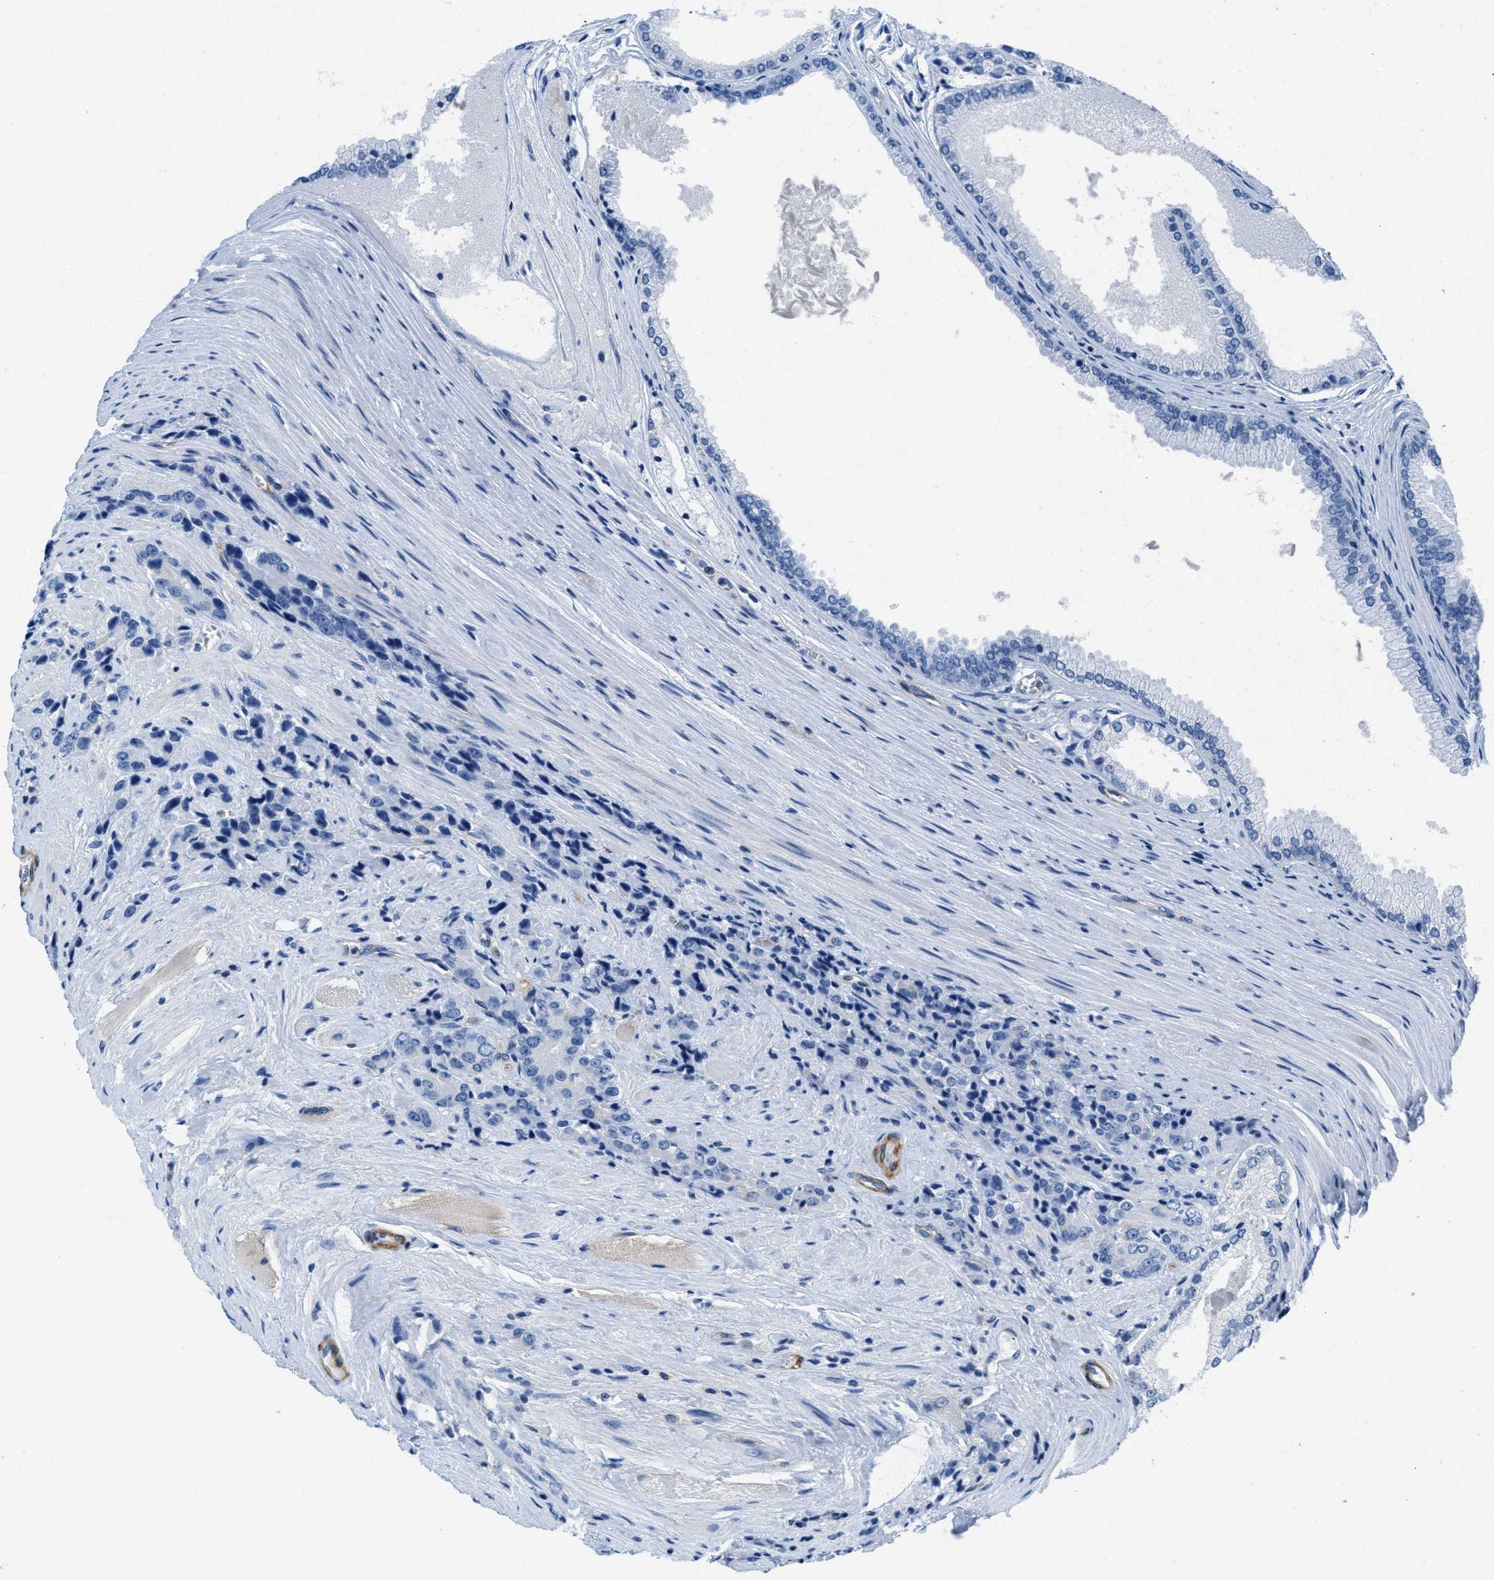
{"staining": {"intensity": "negative", "quantity": "none", "location": "none"}, "tissue": "prostate cancer", "cell_type": "Tumor cells", "image_type": "cancer", "snomed": [{"axis": "morphology", "description": "Adenocarcinoma, Low grade"}, {"axis": "topography", "description": "Prostate"}], "caption": "Tumor cells show no significant staining in prostate cancer. The staining was performed using DAB (3,3'-diaminobenzidine) to visualize the protein expression in brown, while the nuclei were stained in blue with hematoxylin (Magnification: 20x).", "gene": "MAPRE2", "patient": {"sex": "male", "age": 71}}